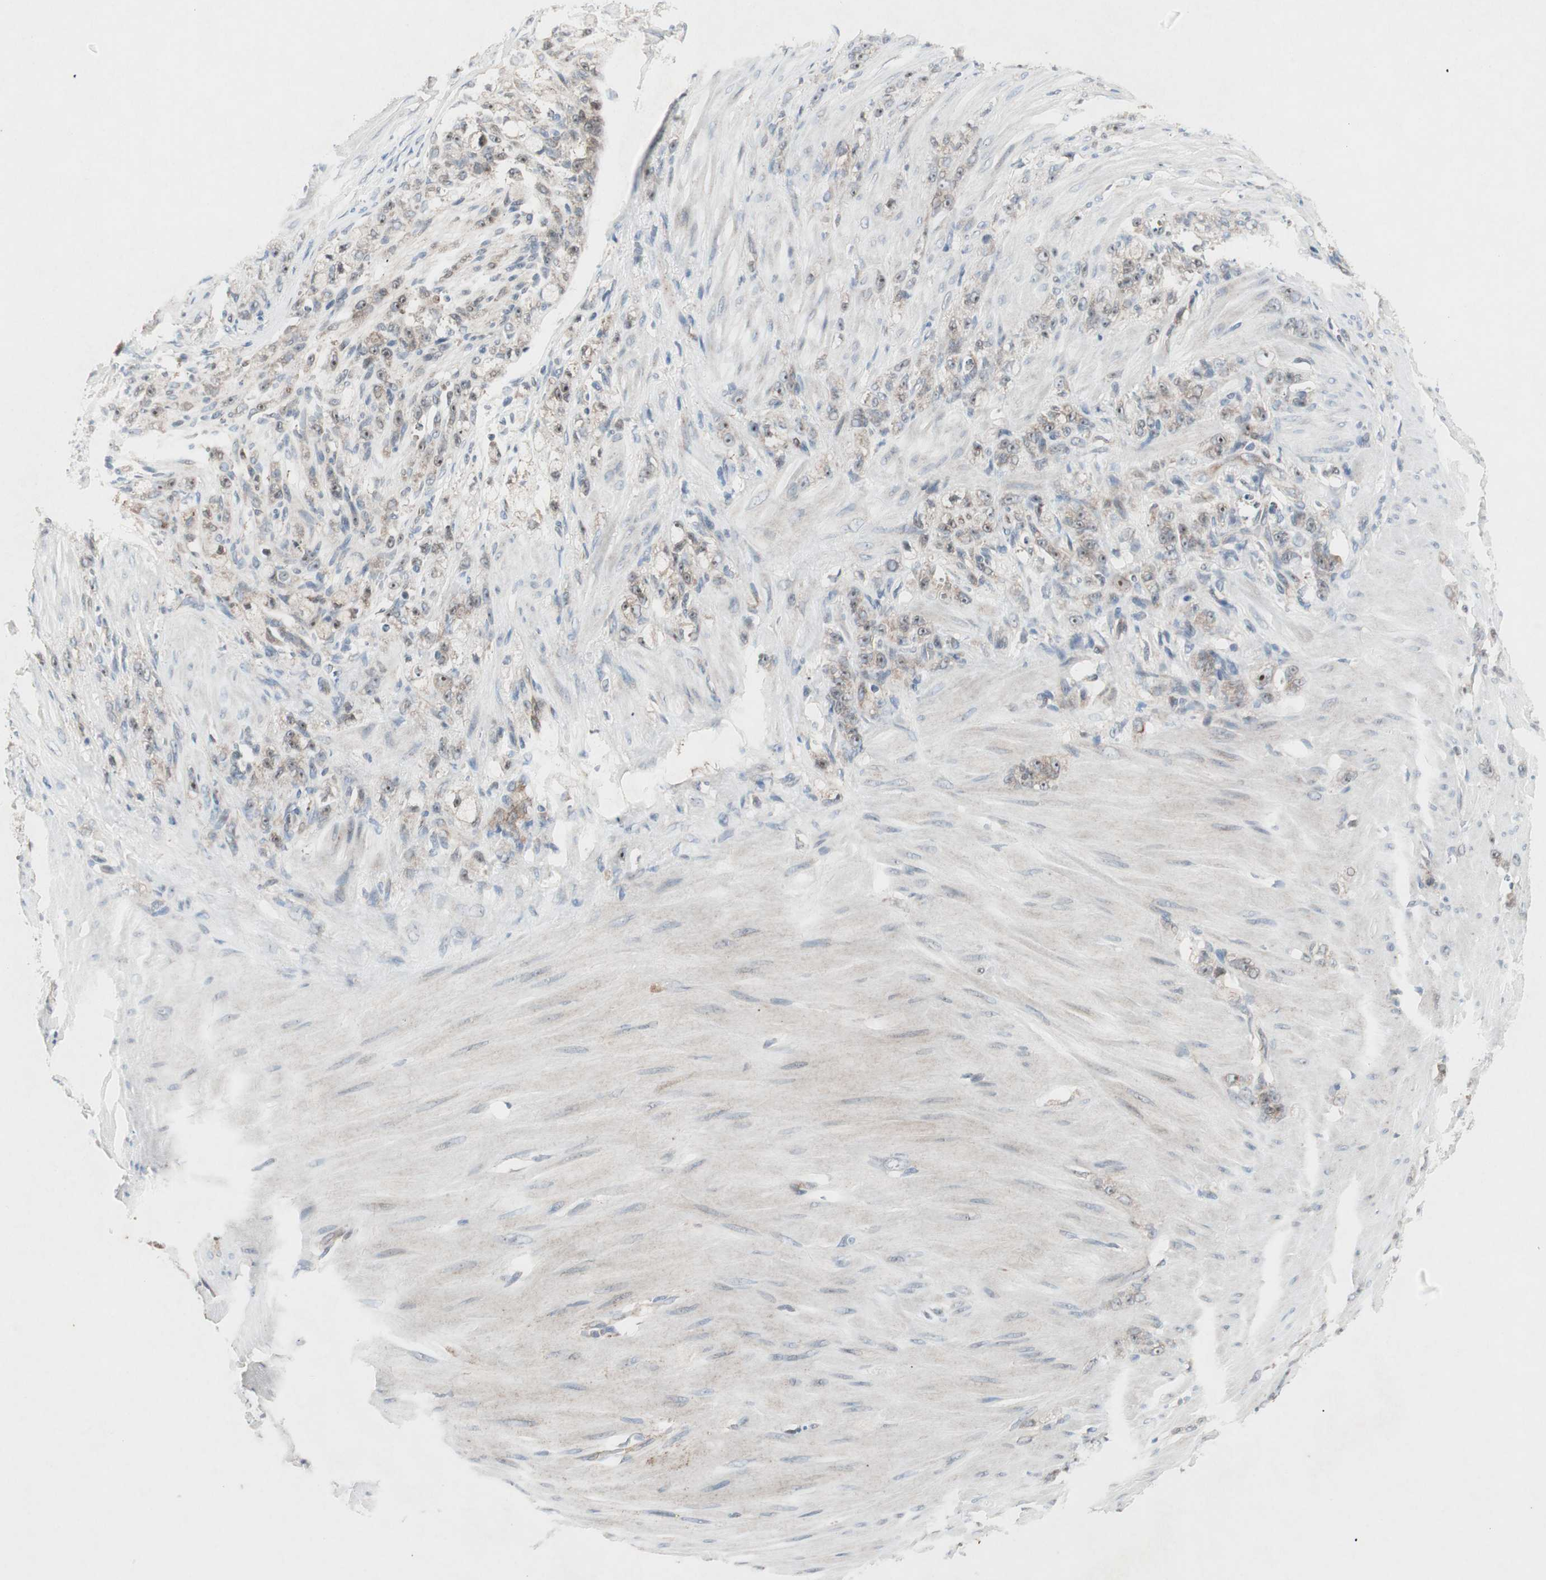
{"staining": {"intensity": "weak", "quantity": ">75%", "location": "cytoplasmic/membranous"}, "tissue": "stomach cancer", "cell_type": "Tumor cells", "image_type": "cancer", "snomed": [{"axis": "morphology", "description": "Adenocarcinoma, NOS"}, {"axis": "topography", "description": "Stomach"}], "caption": "This histopathology image demonstrates immunohistochemistry staining of stomach cancer, with low weak cytoplasmic/membranous staining in about >75% of tumor cells.", "gene": "CCL14", "patient": {"sex": "male", "age": 82}}